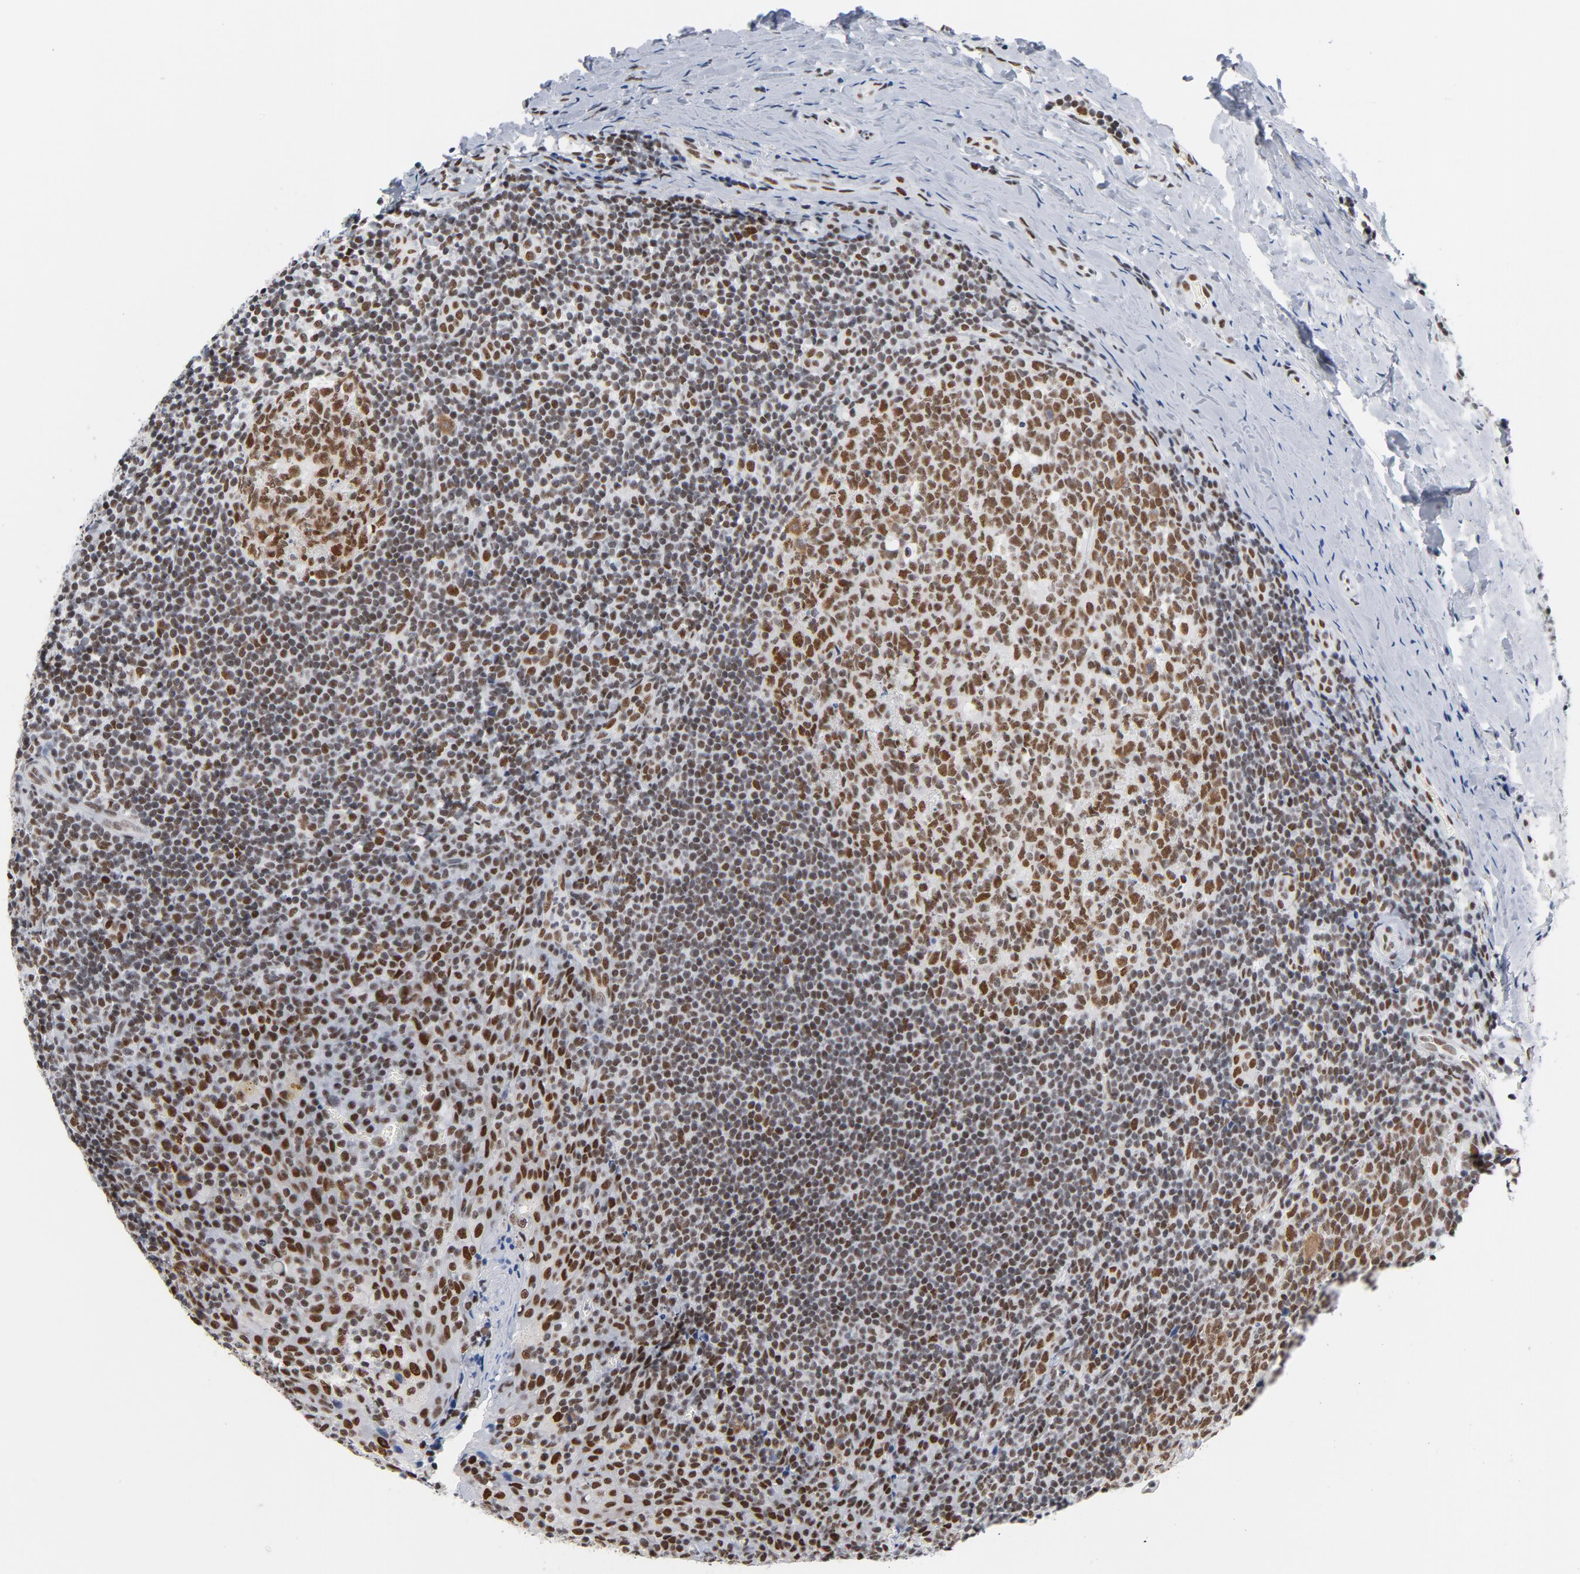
{"staining": {"intensity": "moderate", "quantity": ">75%", "location": "nuclear"}, "tissue": "tonsil", "cell_type": "Germinal center cells", "image_type": "normal", "snomed": [{"axis": "morphology", "description": "Normal tissue, NOS"}, {"axis": "topography", "description": "Tonsil"}], "caption": "Protein staining of unremarkable tonsil shows moderate nuclear positivity in approximately >75% of germinal center cells. (Stains: DAB in brown, nuclei in blue, Microscopy: brightfield microscopy at high magnification).", "gene": "CSTF2", "patient": {"sex": "male", "age": 31}}